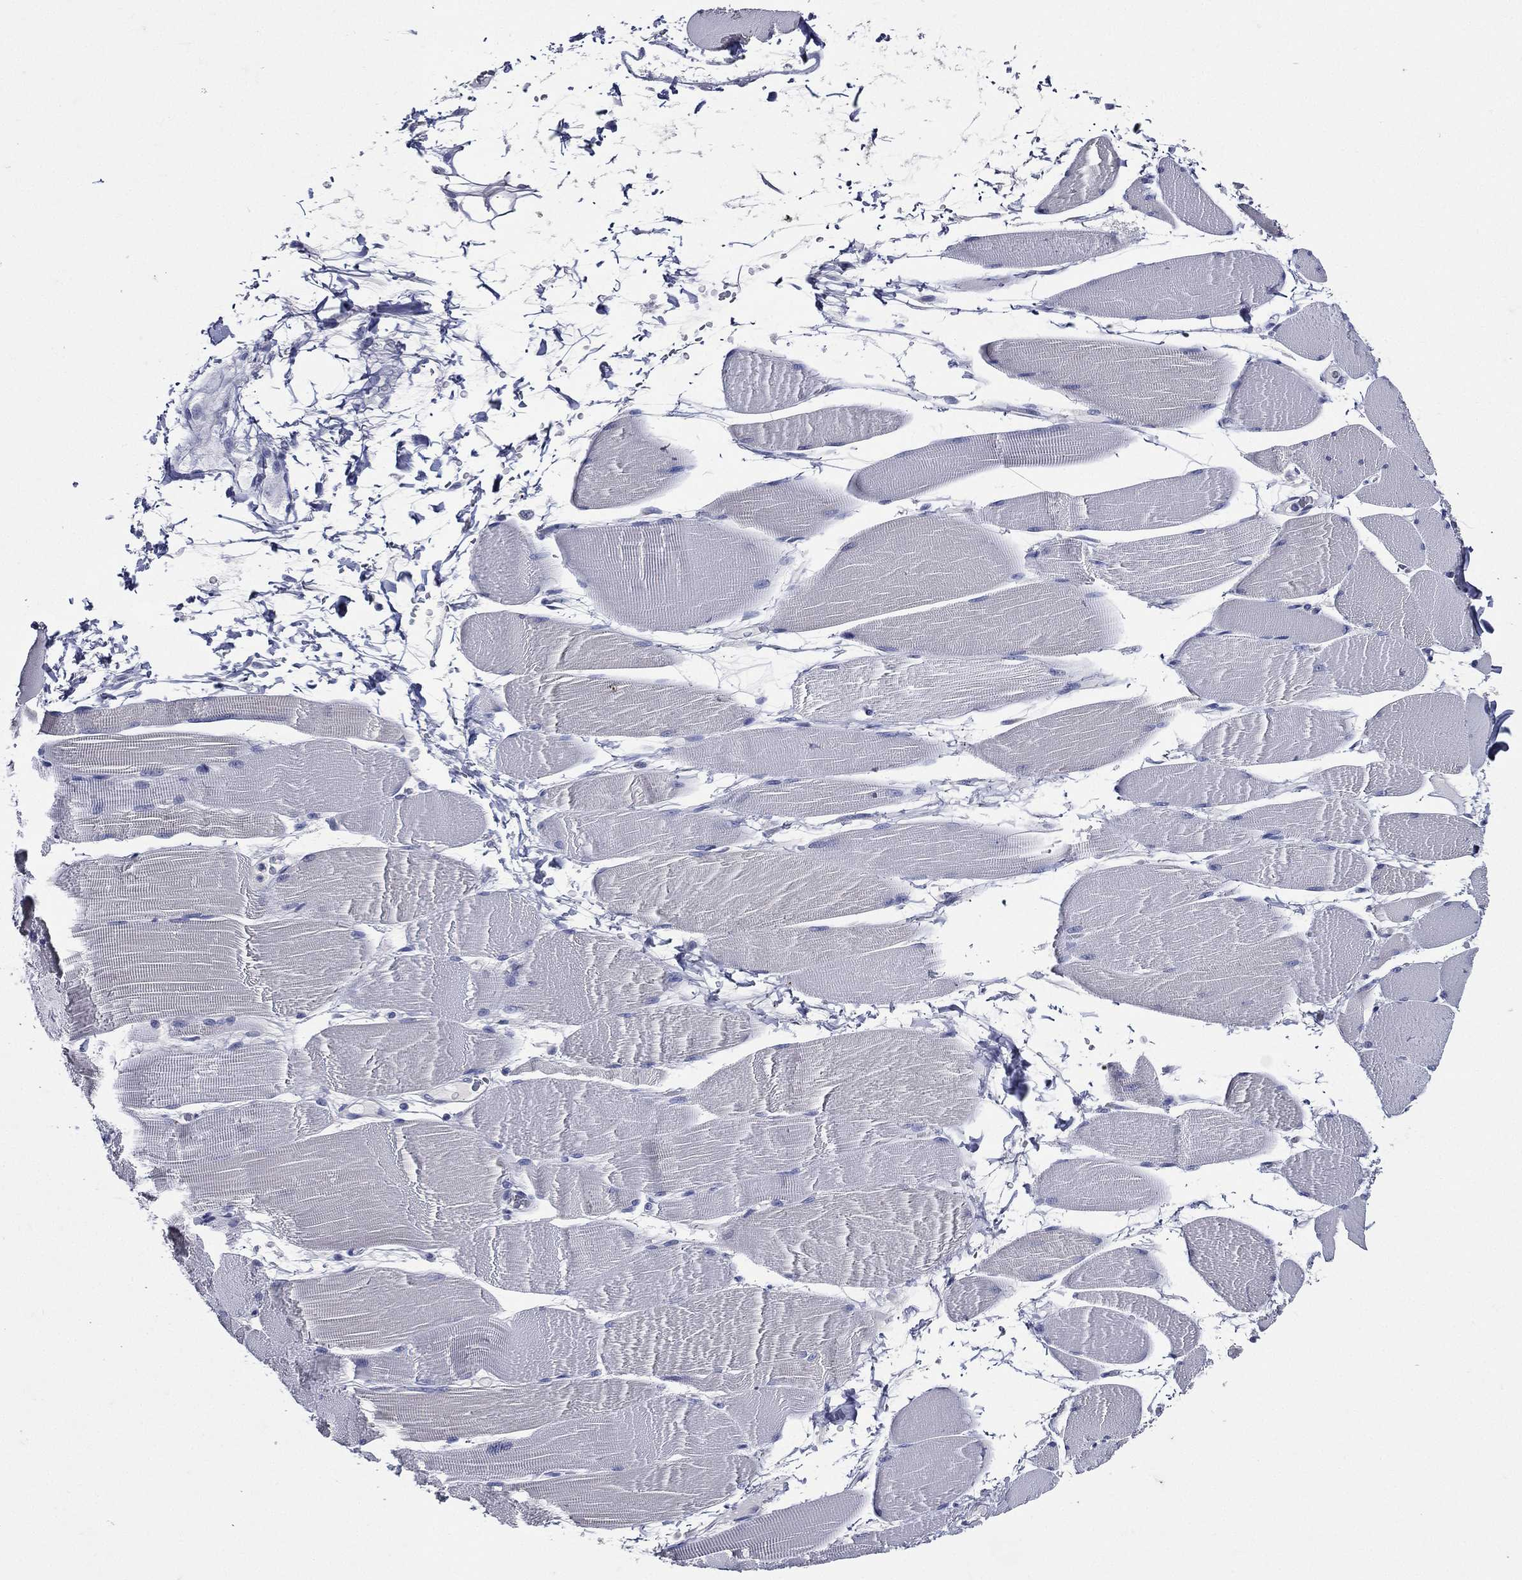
{"staining": {"intensity": "negative", "quantity": "none", "location": "none"}, "tissue": "skeletal muscle", "cell_type": "Myocytes", "image_type": "normal", "snomed": [{"axis": "morphology", "description": "Normal tissue, NOS"}, {"axis": "topography", "description": "Skeletal muscle"}], "caption": "IHC of normal skeletal muscle exhibits no expression in myocytes.", "gene": "TGM1", "patient": {"sex": "male", "age": 56}}